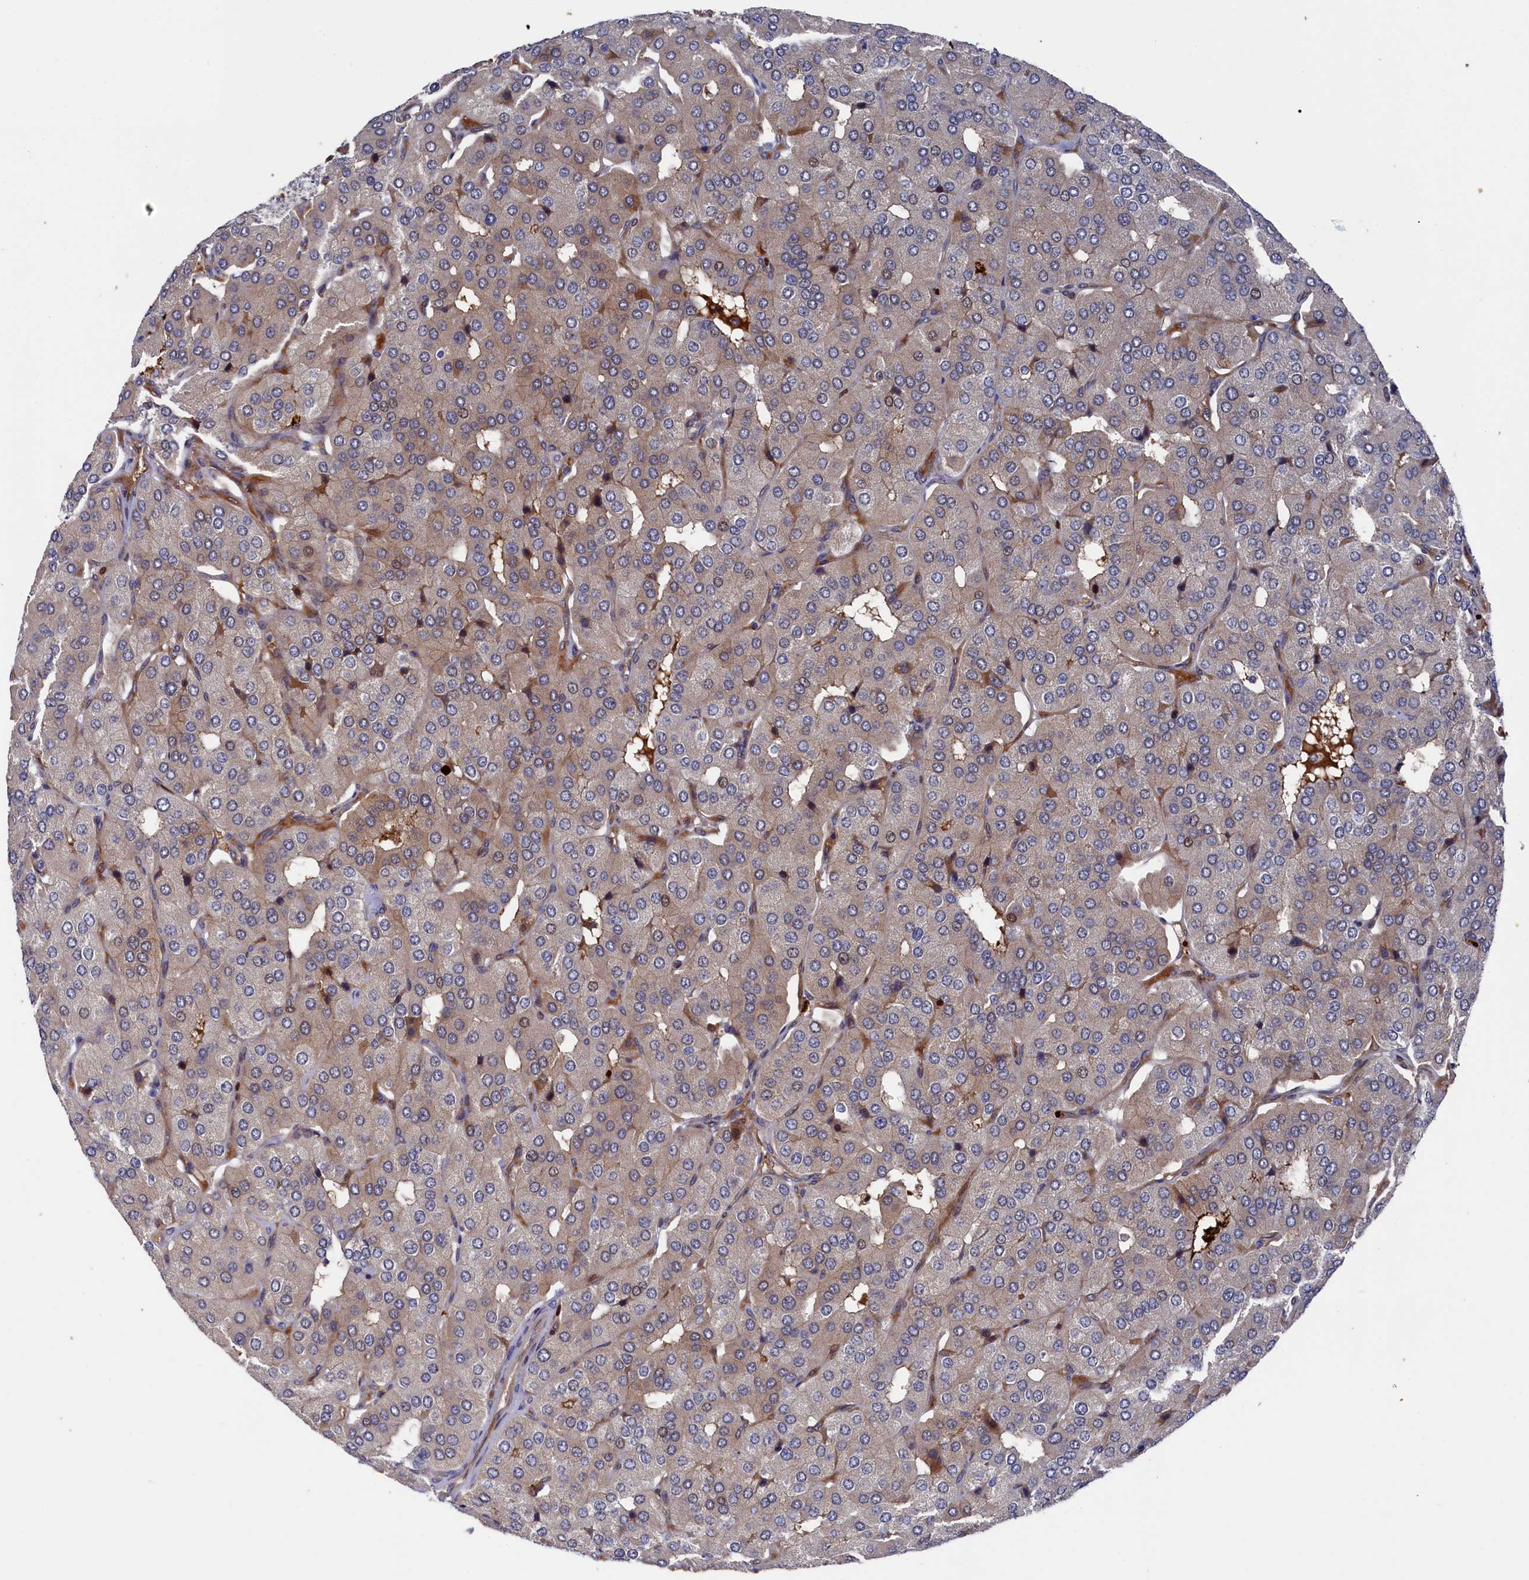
{"staining": {"intensity": "weak", "quantity": "25%-75%", "location": "cytoplasmic/membranous"}, "tissue": "parathyroid gland", "cell_type": "Glandular cells", "image_type": "normal", "snomed": [{"axis": "morphology", "description": "Normal tissue, NOS"}, {"axis": "morphology", "description": "Adenoma, NOS"}, {"axis": "topography", "description": "Parathyroid gland"}], "caption": "The immunohistochemical stain labels weak cytoplasmic/membranous staining in glandular cells of normal parathyroid gland.", "gene": "ZNF891", "patient": {"sex": "female", "age": 86}}